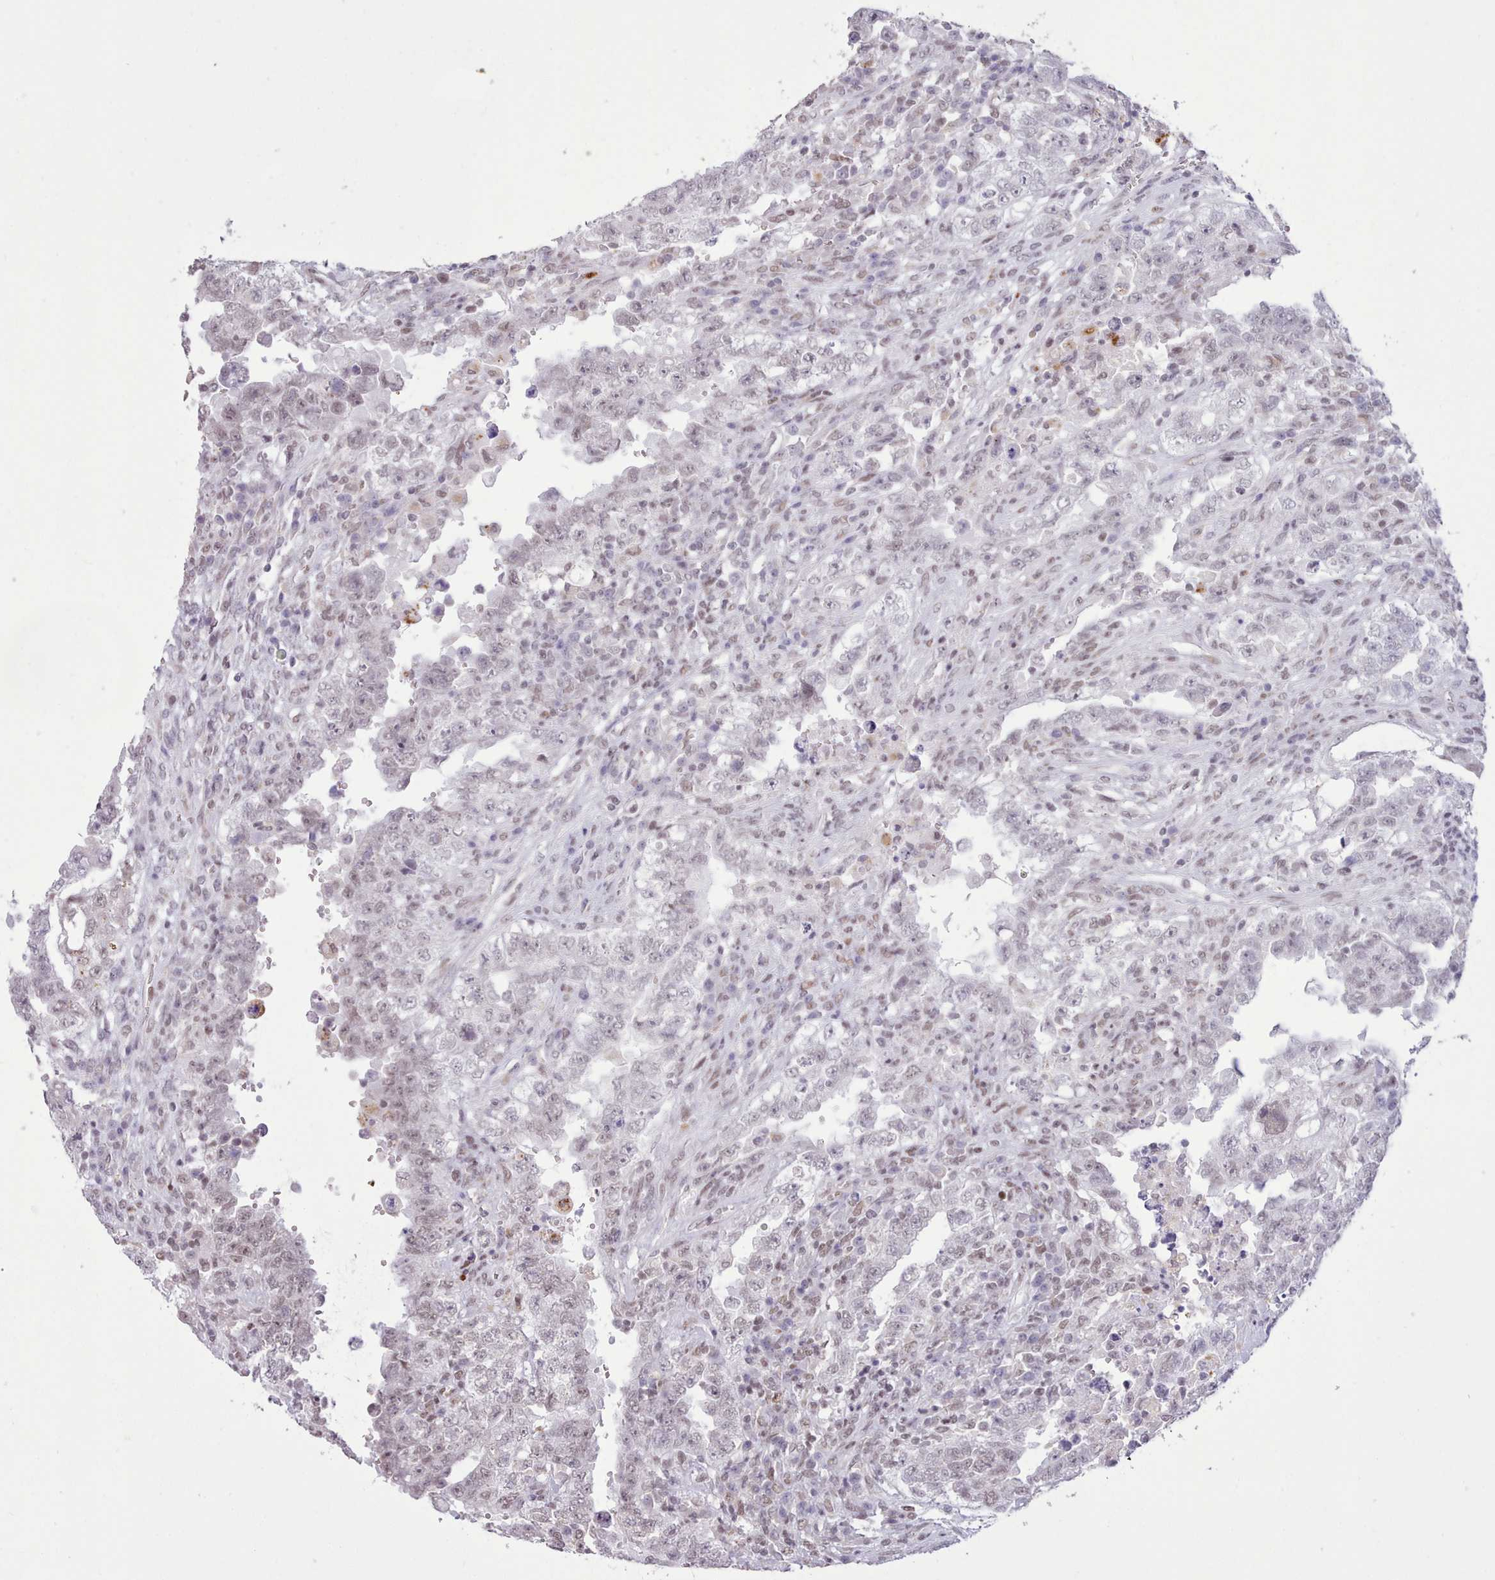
{"staining": {"intensity": "weak", "quantity": "25%-75%", "location": "nuclear"}, "tissue": "testis cancer", "cell_type": "Tumor cells", "image_type": "cancer", "snomed": [{"axis": "morphology", "description": "Carcinoma, Embryonal, NOS"}, {"axis": "topography", "description": "Testis"}], "caption": "Testis embryonal carcinoma stained with DAB IHC reveals low levels of weak nuclear staining in about 25%-75% of tumor cells.", "gene": "TAF15", "patient": {"sex": "male", "age": 26}}